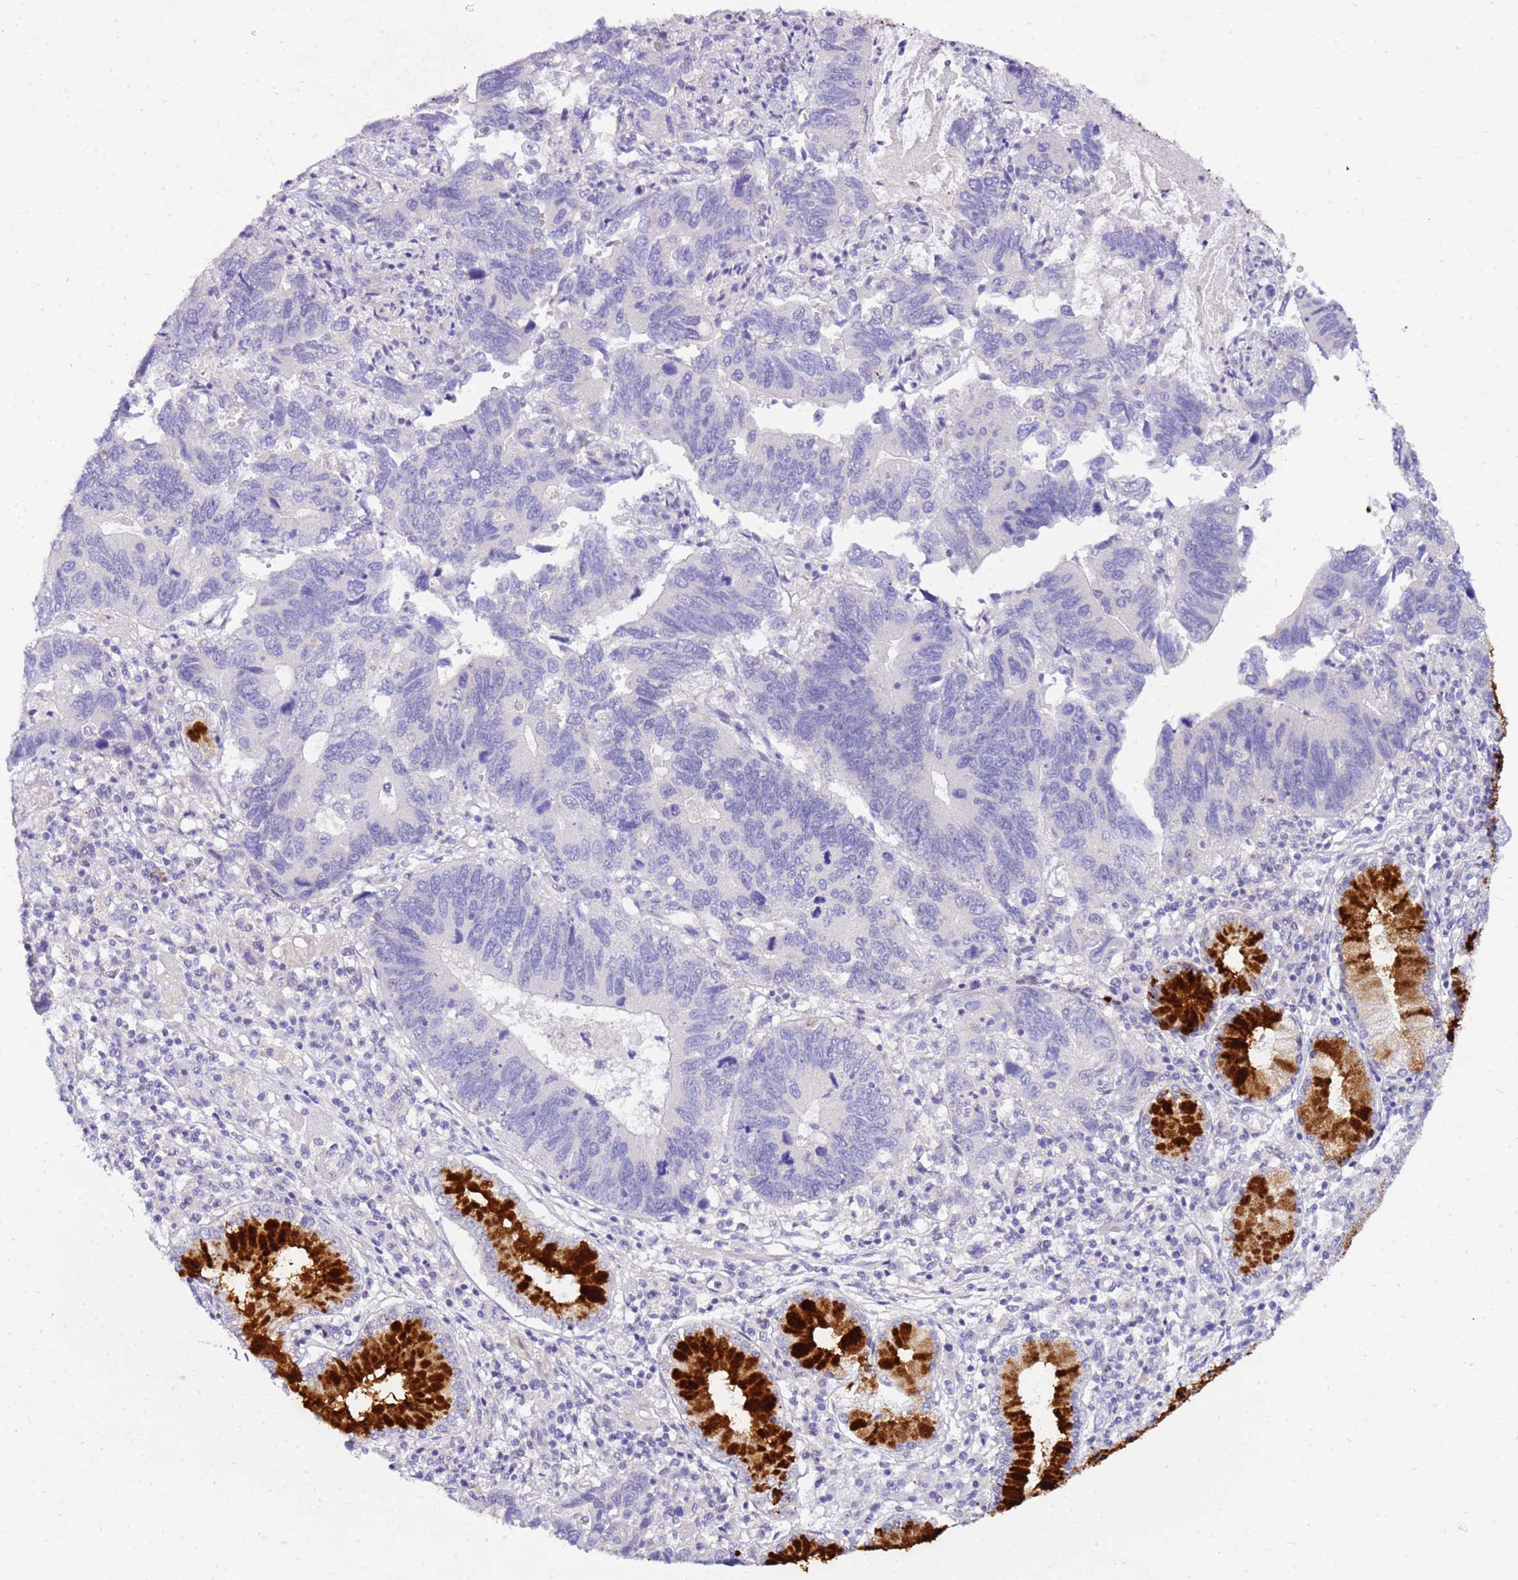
{"staining": {"intensity": "negative", "quantity": "none", "location": "none"}, "tissue": "stomach cancer", "cell_type": "Tumor cells", "image_type": "cancer", "snomed": [{"axis": "morphology", "description": "Adenocarcinoma, NOS"}, {"axis": "topography", "description": "Stomach"}], "caption": "Tumor cells show no significant expression in stomach cancer (adenocarcinoma). The staining is performed using DAB brown chromogen with nuclei counter-stained in using hematoxylin.", "gene": "DCDC2B", "patient": {"sex": "male", "age": 59}}